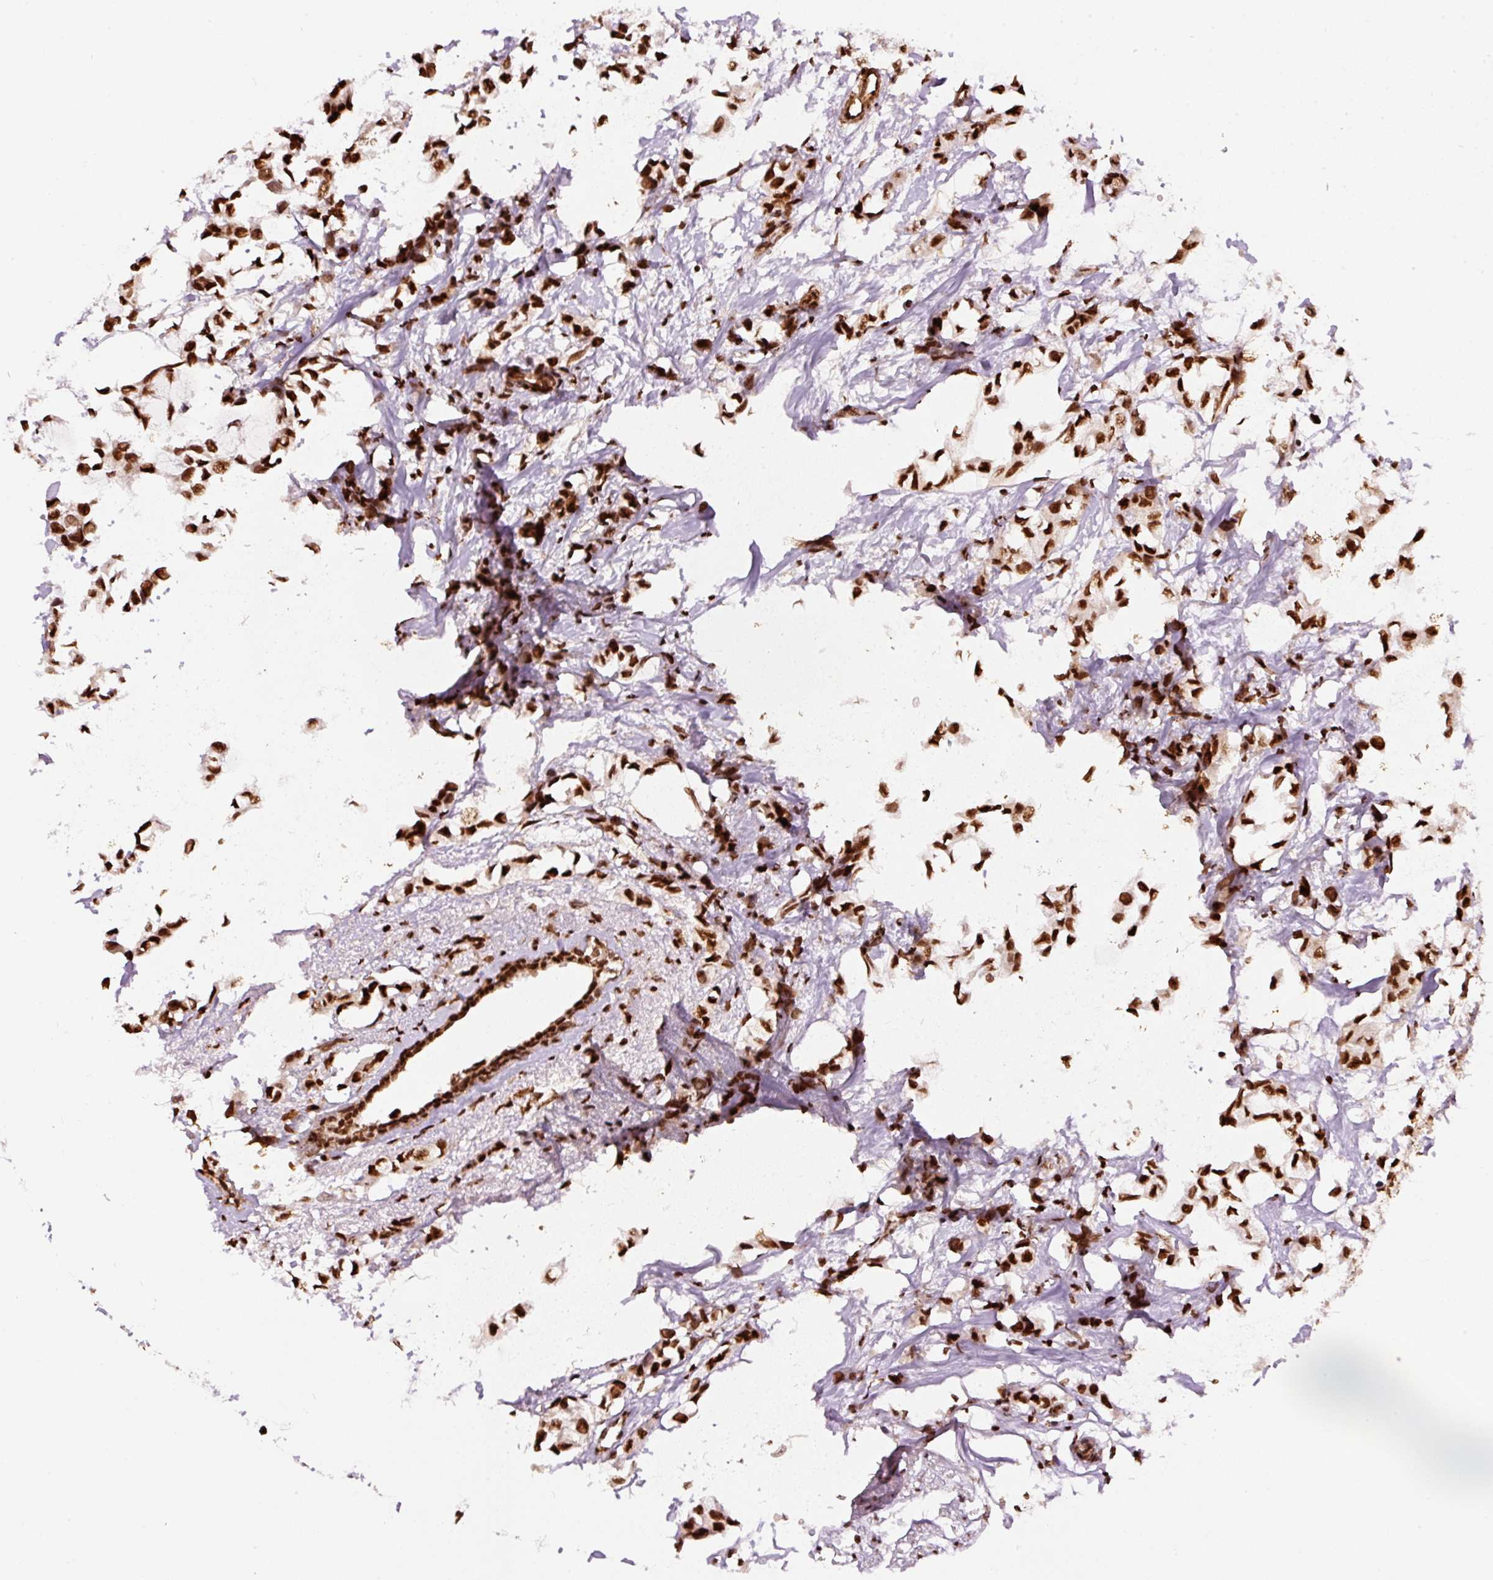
{"staining": {"intensity": "strong", "quantity": ">75%", "location": "nuclear"}, "tissue": "breast cancer", "cell_type": "Tumor cells", "image_type": "cancer", "snomed": [{"axis": "morphology", "description": "Duct carcinoma"}, {"axis": "topography", "description": "Breast"}], "caption": "Immunohistochemistry of human breast cancer exhibits high levels of strong nuclear positivity in approximately >75% of tumor cells.", "gene": "HNRNPC", "patient": {"sex": "female", "age": 73}}